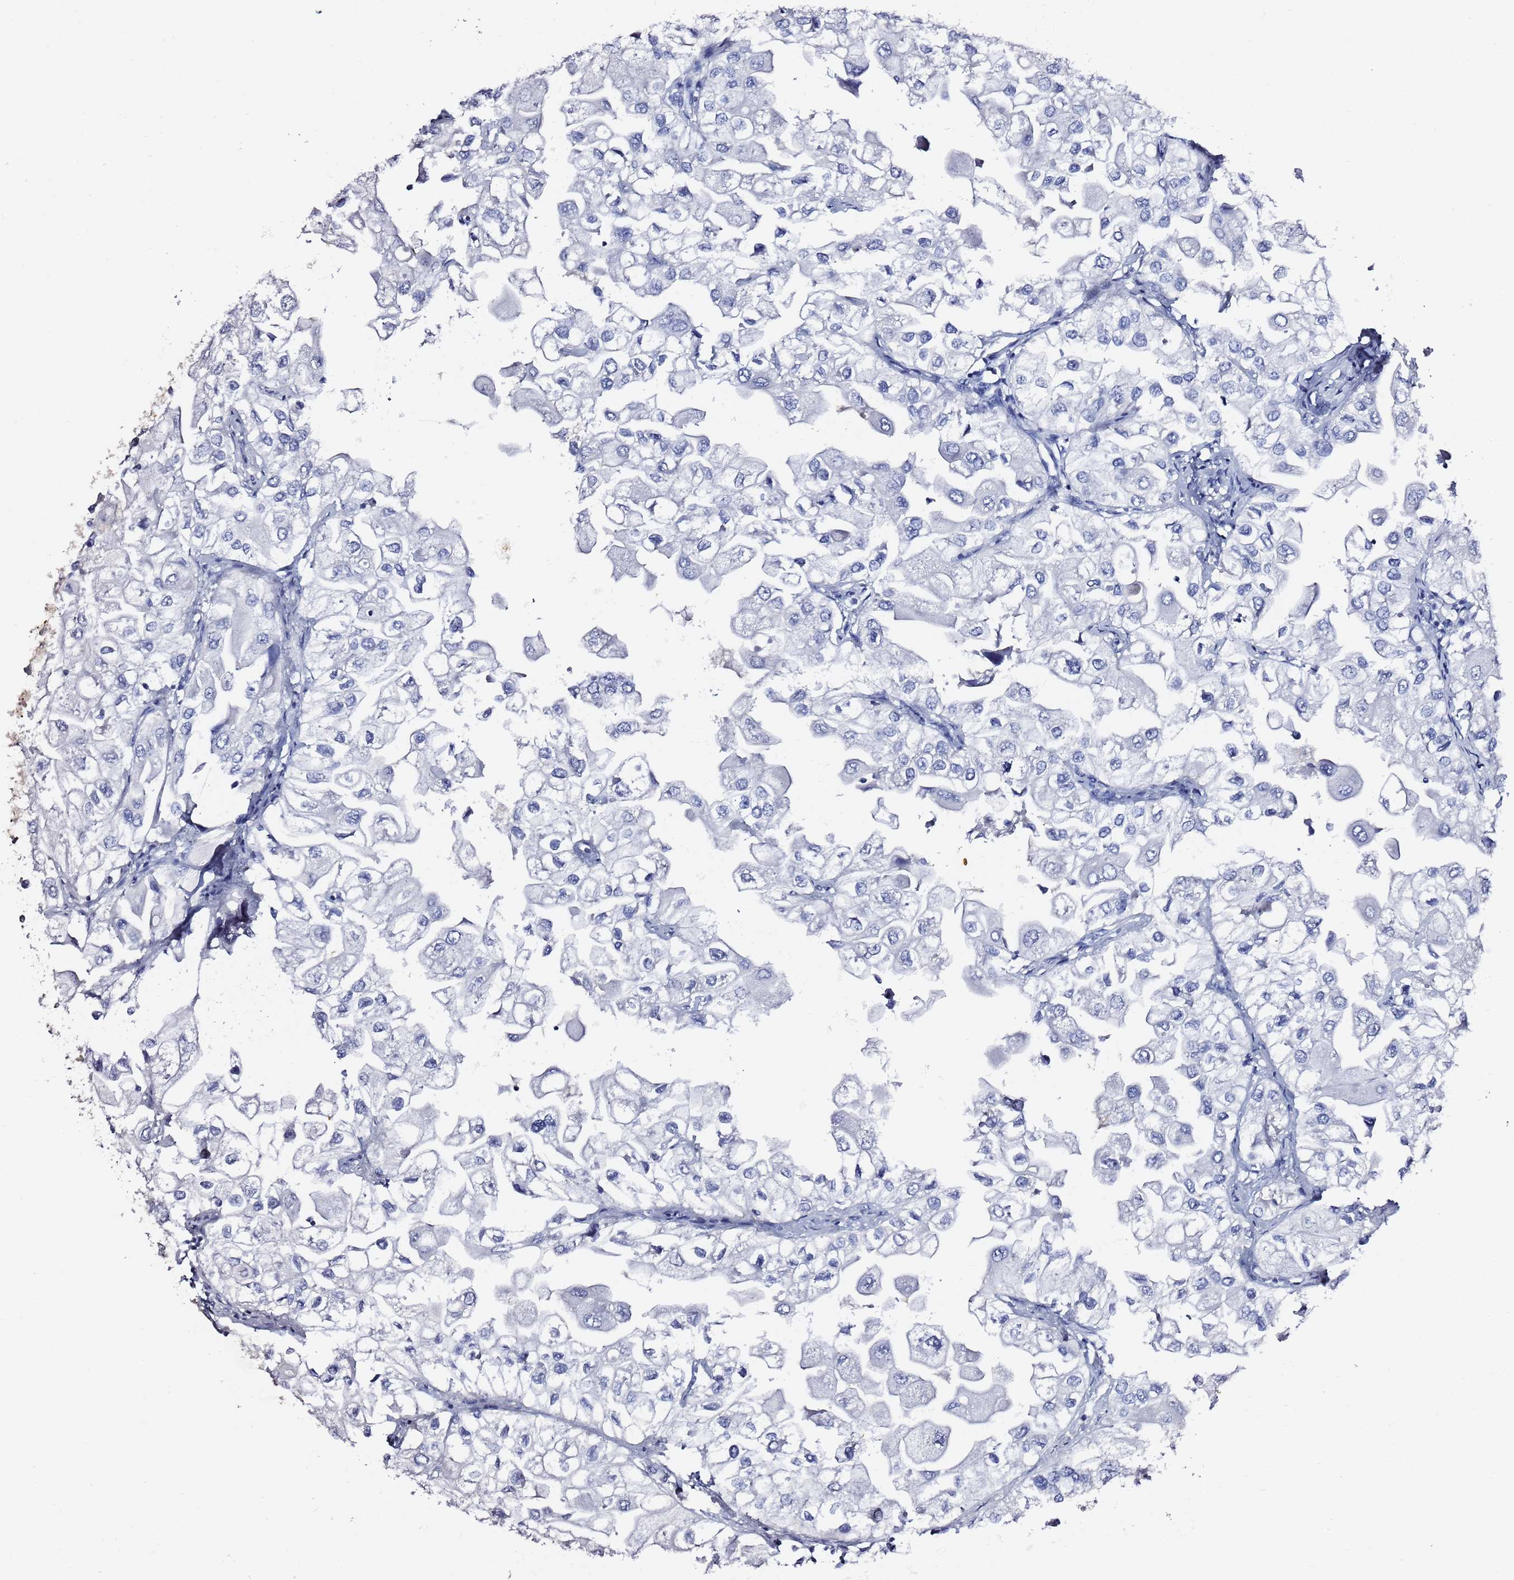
{"staining": {"intensity": "negative", "quantity": "none", "location": "none"}, "tissue": "urothelial cancer", "cell_type": "Tumor cells", "image_type": "cancer", "snomed": [{"axis": "morphology", "description": "Urothelial carcinoma, High grade"}, {"axis": "topography", "description": "Urinary bladder"}], "caption": "Immunohistochemistry (IHC) of human urothelial cancer reveals no positivity in tumor cells. (DAB (3,3'-diaminobenzidine) IHC visualized using brightfield microscopy, high magnification).", "gene": "LENG1", "patient": {"sex": "male", "age": 64}}